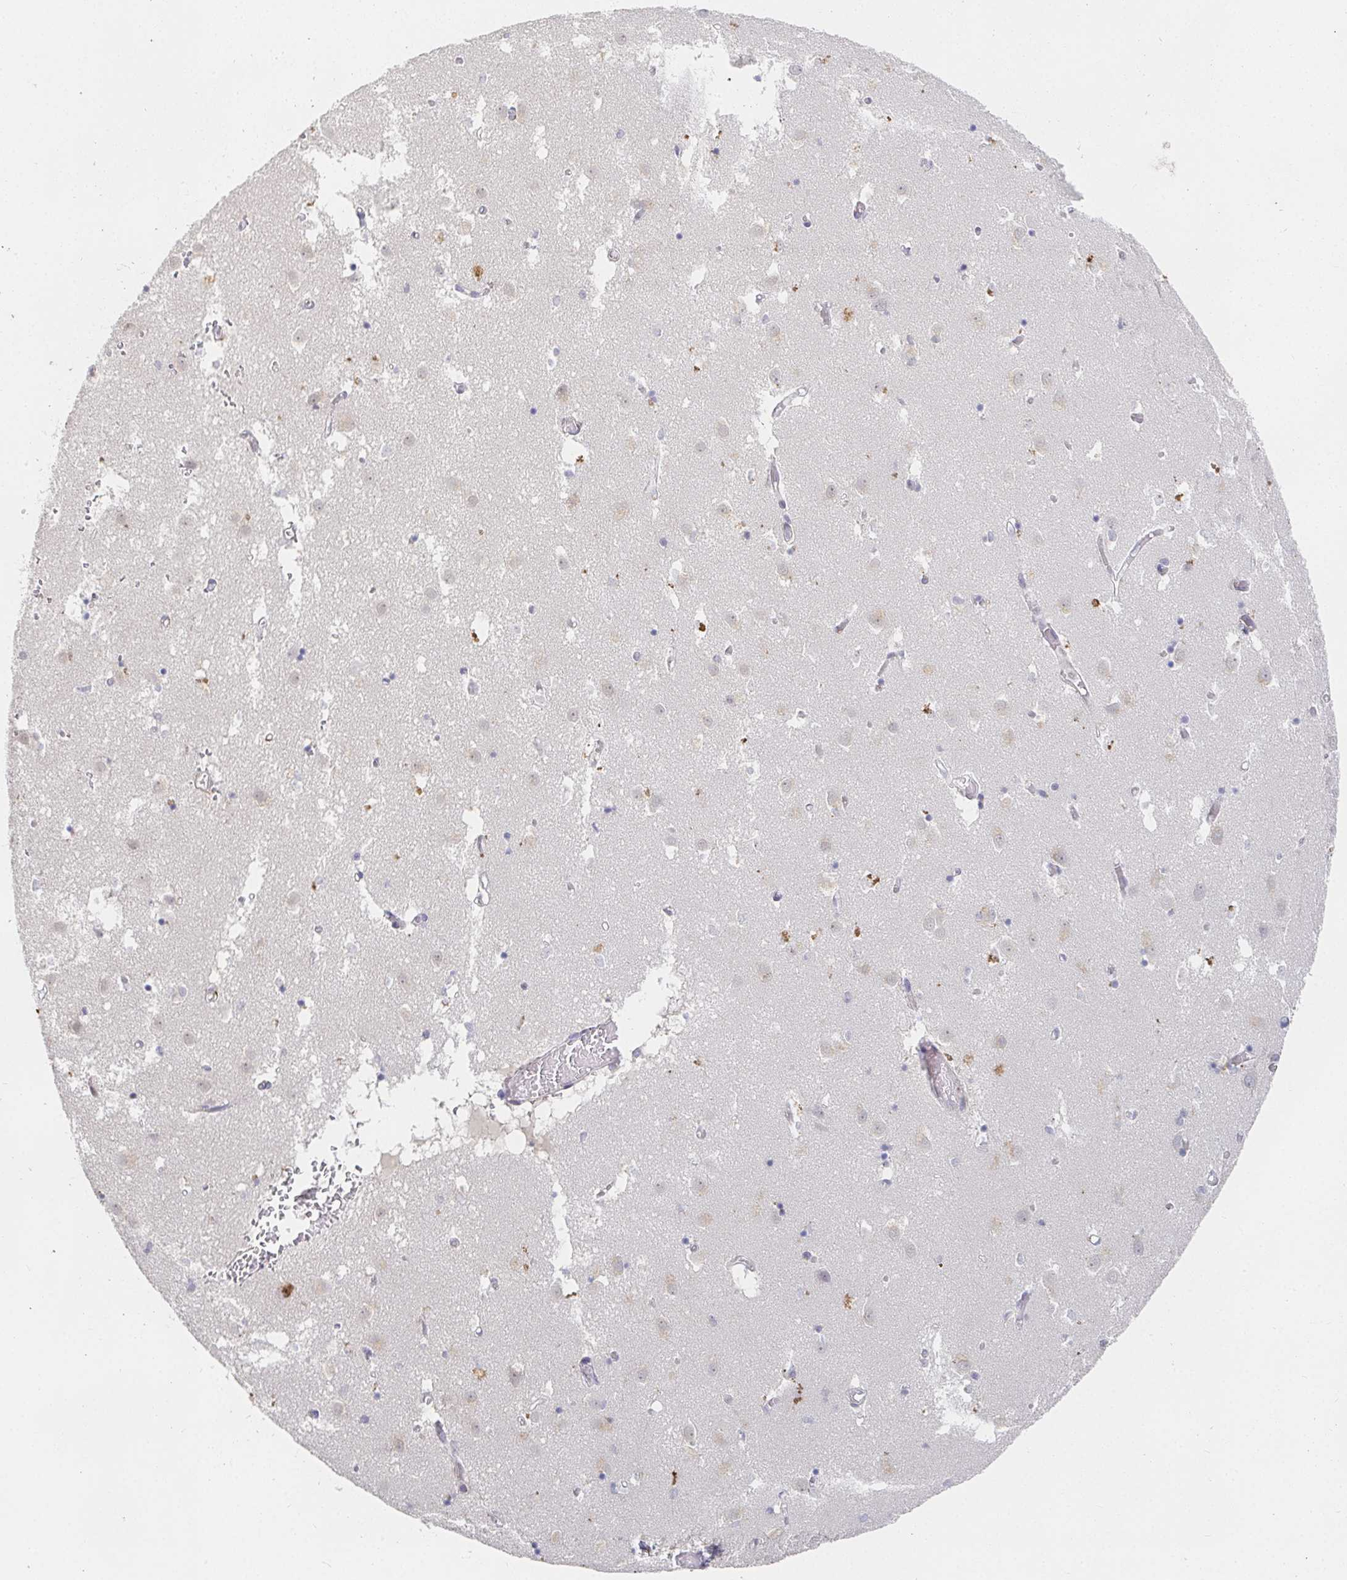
{"staining": {"intensity": "negative", "quantity": "none", "location": "none"}, "tissue": "caudate", "cell_type": "Glial cells", "image_type": "normal", "snomed": [{"axis": "morphology", "description": "Normal tissue, NOS"}, {"axis": "topography", "description": "Lateral ventricle wall"}], "caption": "Glial cells show no significant protein expression in normal caudate. Brightfield microscopy of immunohistochemistry (IHC) stained with DAB (brown) and hematoxylin (blue), captured at high magnification.", "gene": "RCOR1", "patient": {"sex": "male", "age": 70}}